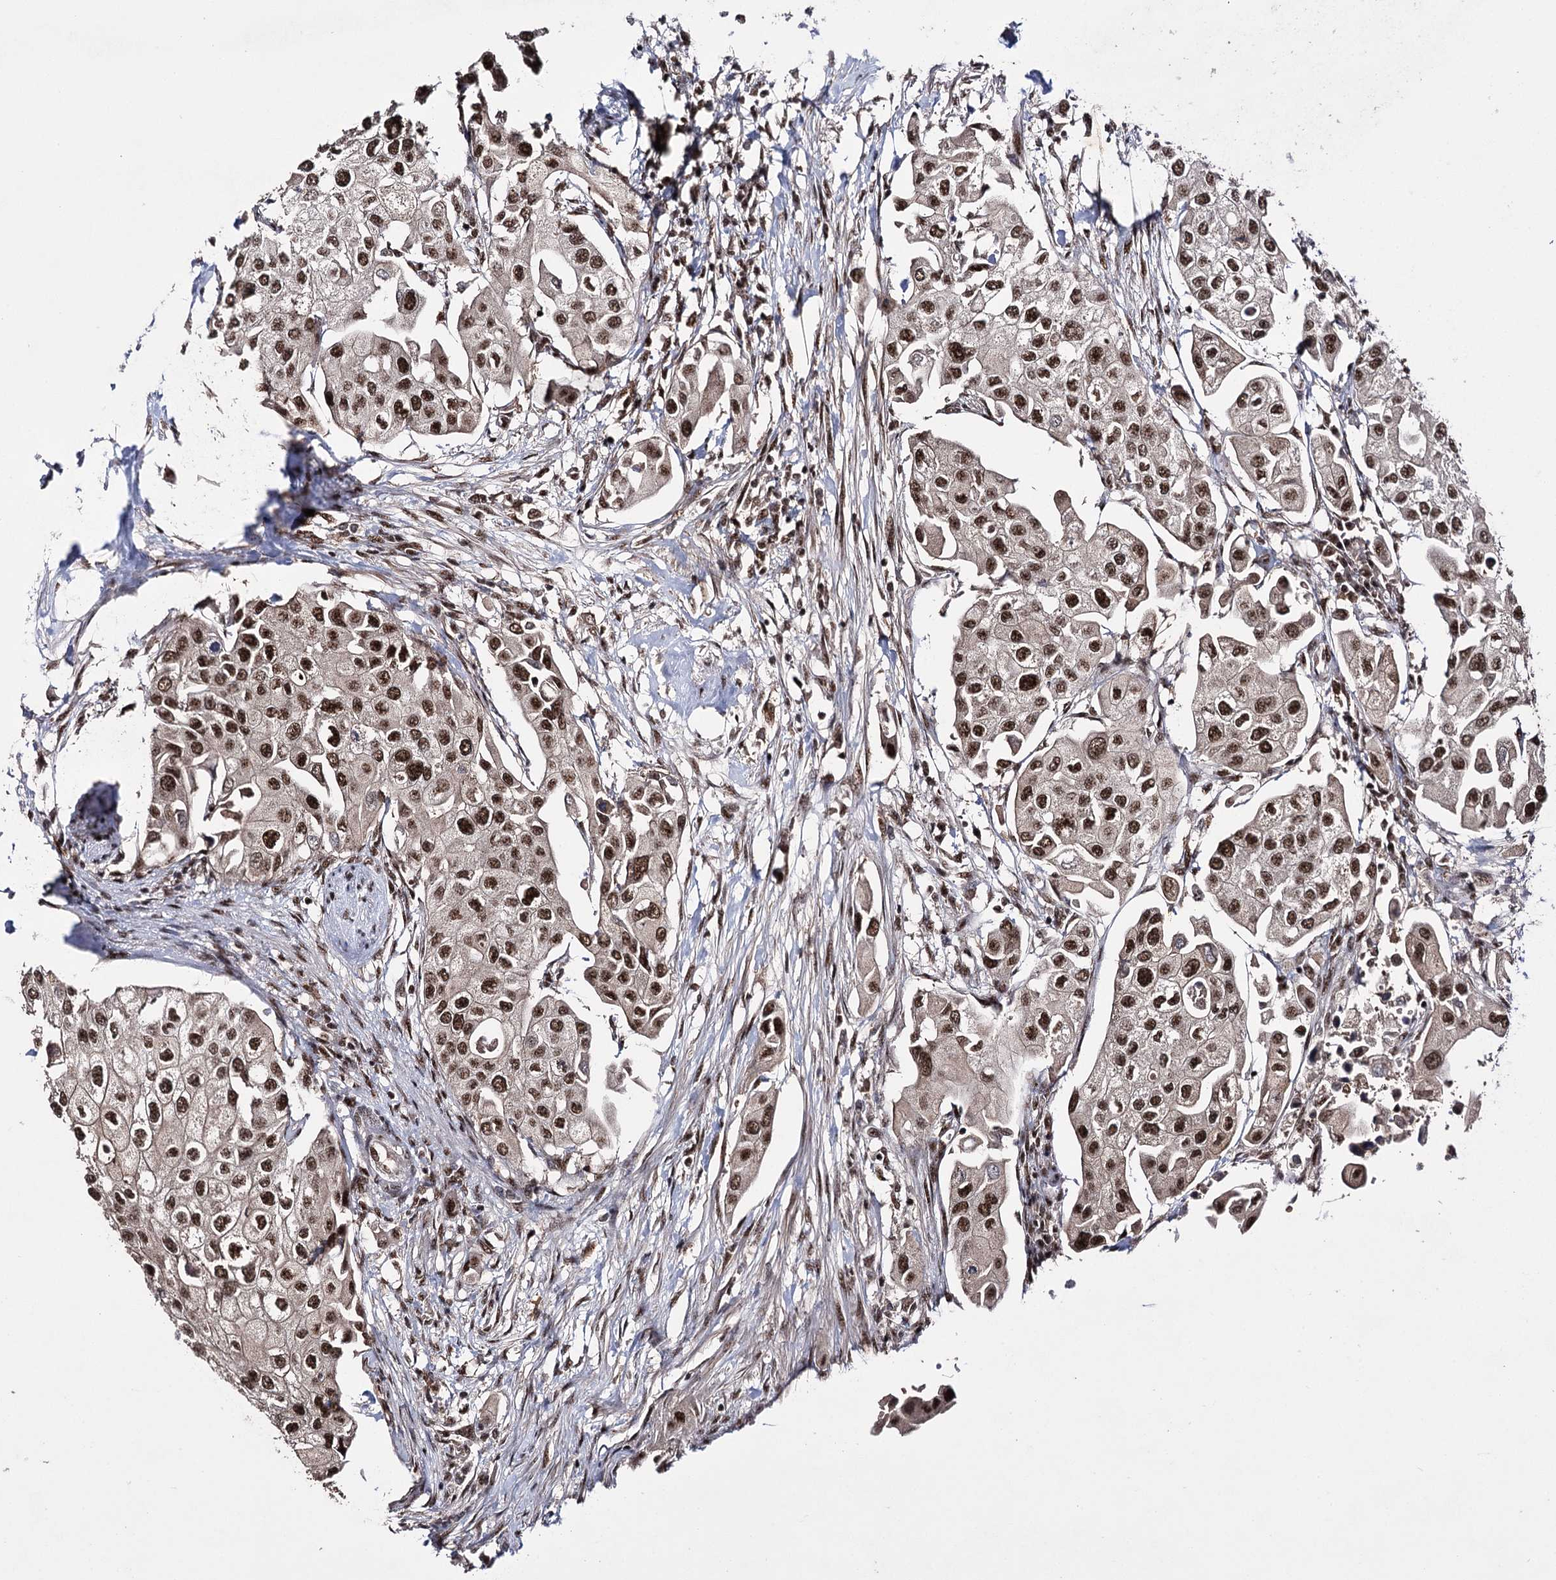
{"staining": {"intensity": "strong", "quantity": ">75%", "location": "nuclear"}, "tissue": "urothelial cancer", "cell_type": "Tumor cells", "image_type": "cancer", "snomed": [{"axis": "morphology", "description": "Urothelial carcinoma, High grade"}, {"axis": "topography", "description": "Urinary bladder"}], "caption": "Urothelial cancer stained with a brown dye exhibits strong nuclear positive expression in about >75% of tumor cells.", "gene": "PRPF40A", "patient": {"sex": "male", "age": 64}}